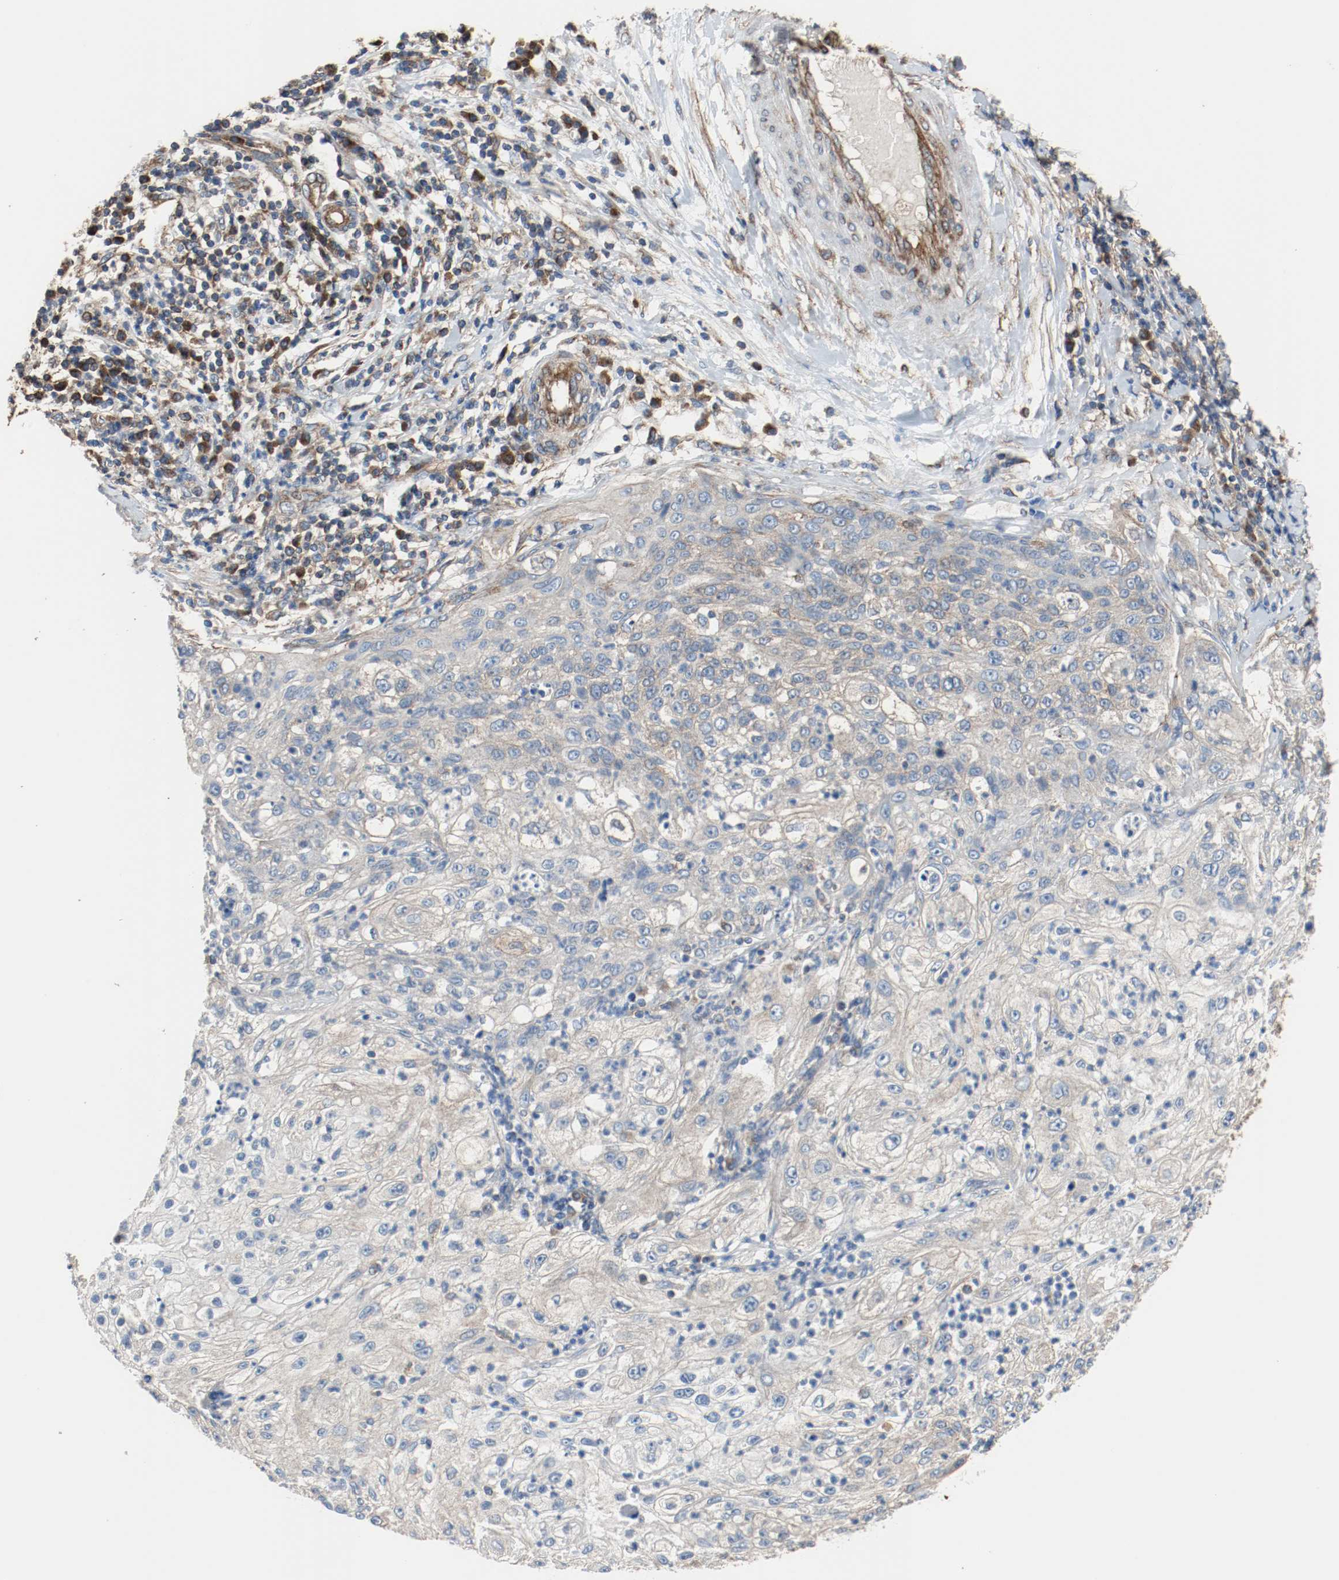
{"staining": {"intensity": "weak", "quantity": "<25%", "location": "cytoplasmic/membranous"}, "tissue": "lung cancer", "cell_type": "Tumor cells", "image_type": "cancer", "snomed": [{"axis": "morphology", "description": "Inflammation, NOS"}, {"axis": "morphology", "description": "Squamous cell carcinoma, NOS"}, {"axis": "topography", "description": "Lymph node"}, {"axis": "topography", "description": "Soft tissue"}, {"axis": "topography", "description": "Lung"}], "caption": "Immunohistochemistry histopathology image of lung cancer stained for a protein (brown), which exhibits no expression in tumor cells.", "gene": "TUBA3D", "patient": {"sex": "male", "age": 66}}